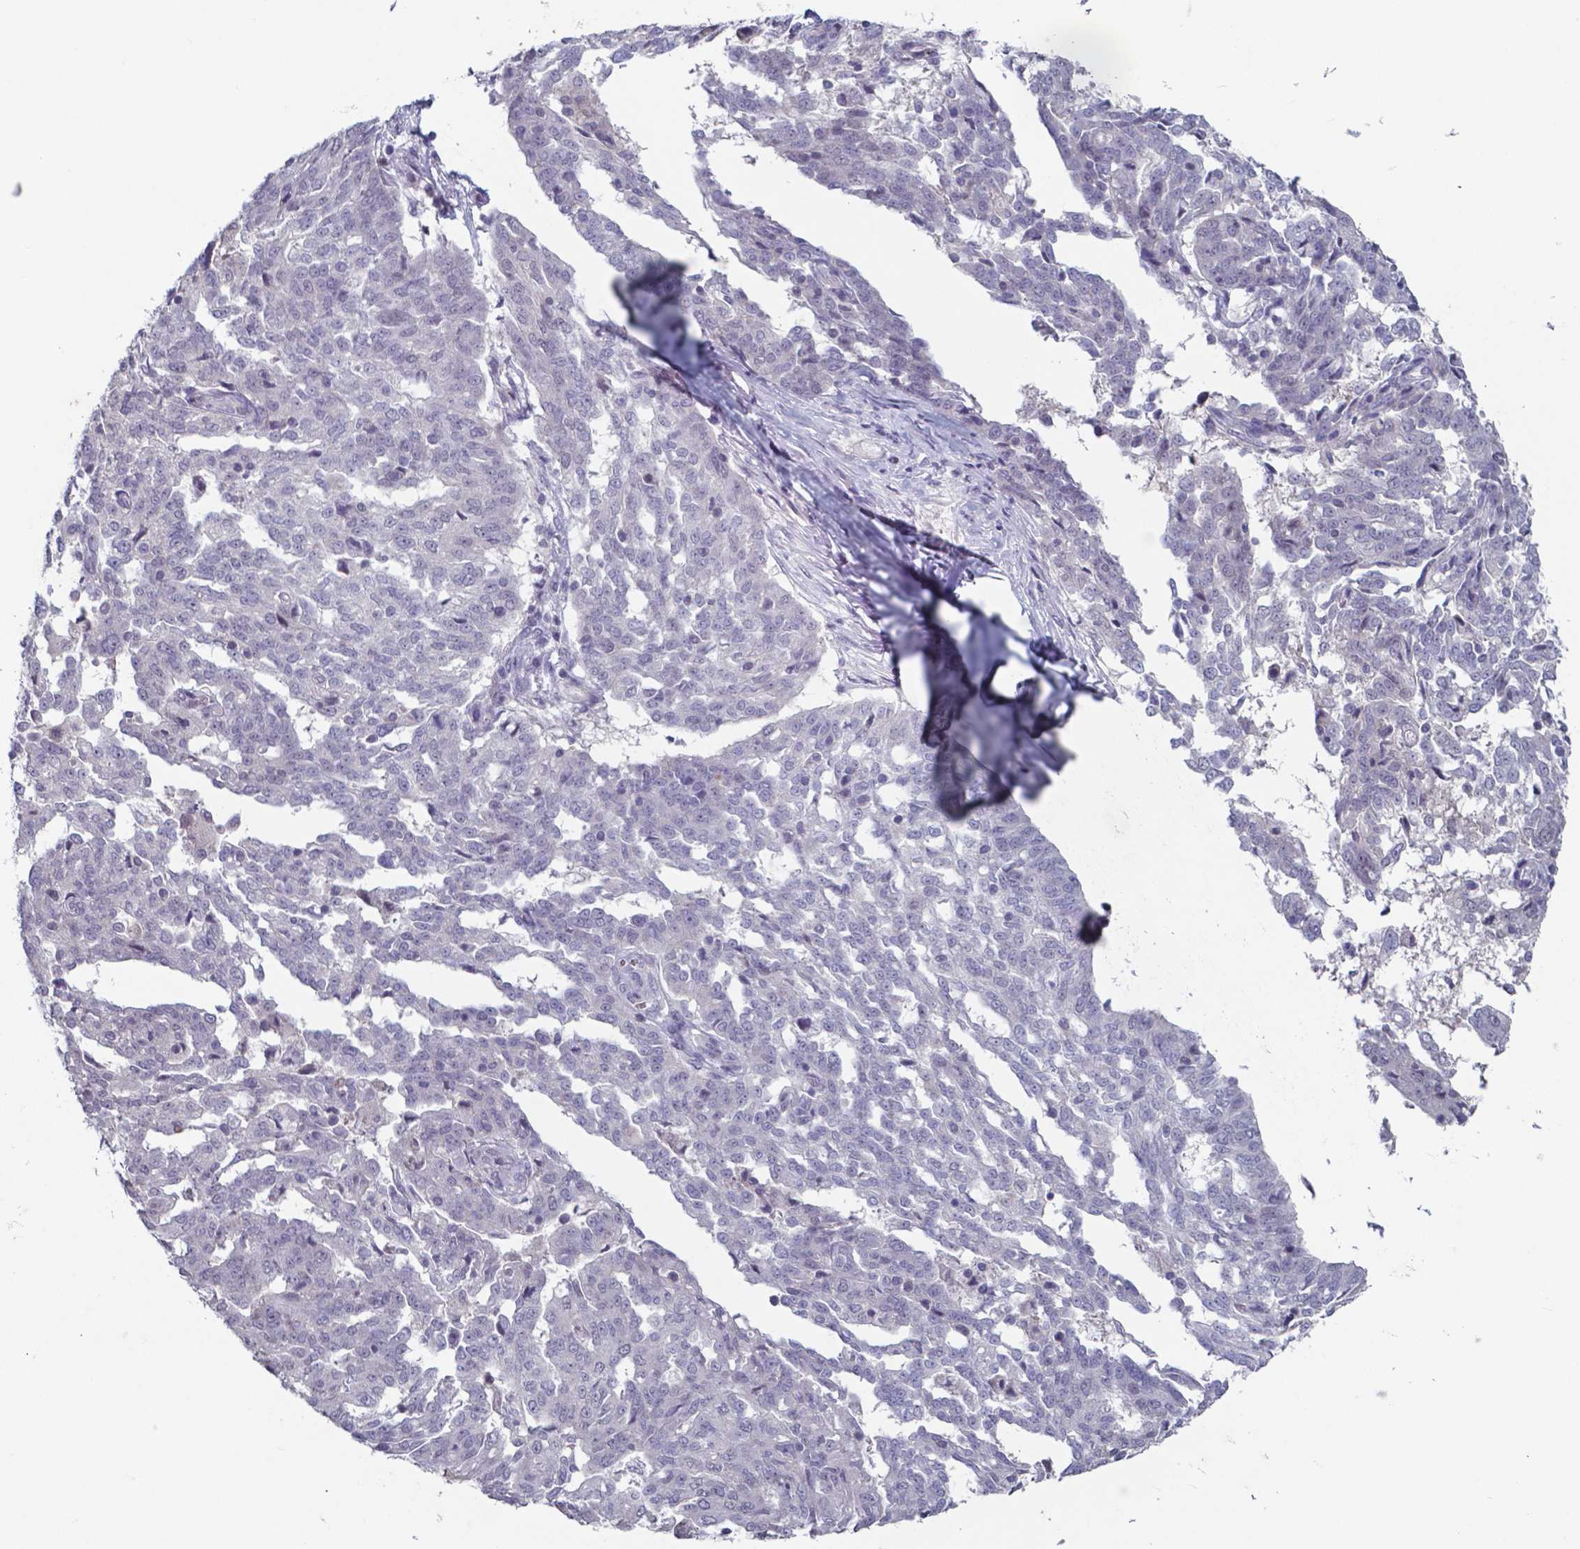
{"staining": {"intensity": "negative", "quantity": "none", "location": "none"}, "tissue": "ovarian cancer", "cell_type": "Tumor cells", "image_type": "cancer", "snomed": [{"axis": "morphology", "description": "Cystadenocarcinoma, serous, NOS"}, {"axis": "topography", "description": "Ovary"}], "caption": "Photomicrograph shows no protein positivity in tumor cells of ovarian cancer tissue.", "gene": "TDP2", "patient": {"sex": "female", "age": 67}}